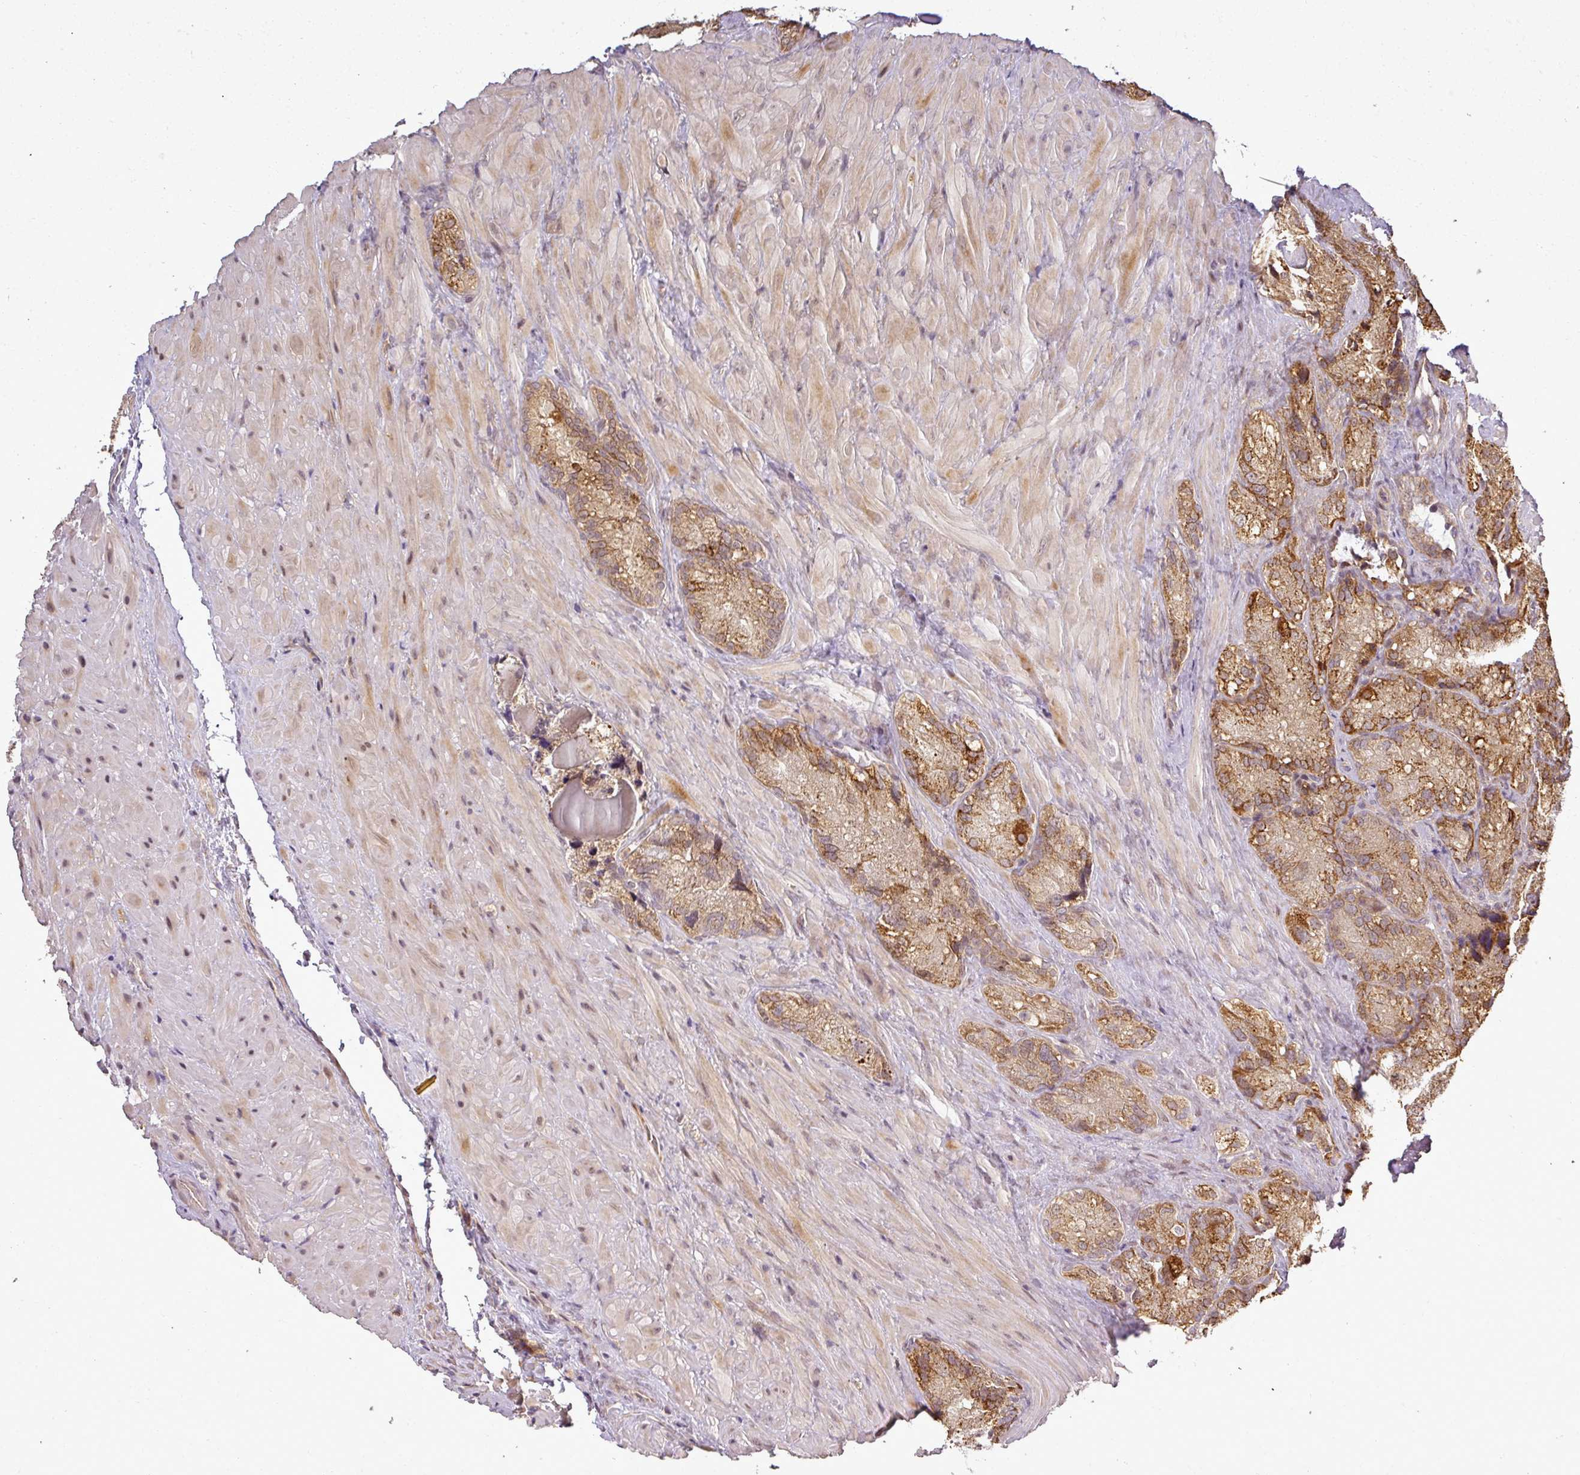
{"staining": {"intensity": "moderate", "quantity": ">75%", "location": "cytoplasmic/membranous"}, "tissue": "seminal vesicle", "cell_type": "Glandular cells", "image_type": "normal", "snomed": [{"axis": "morphology", "description": "Normal tissue, NOS"}, {"axis": "topography", "description": "Seminal veicle"}], "caption": "Seminal vesicle stained with a protein marker demonstrates moderate staining in glandular cells.", "gene": "FAIM", "patient": {"sex": "male", "age": 62}}